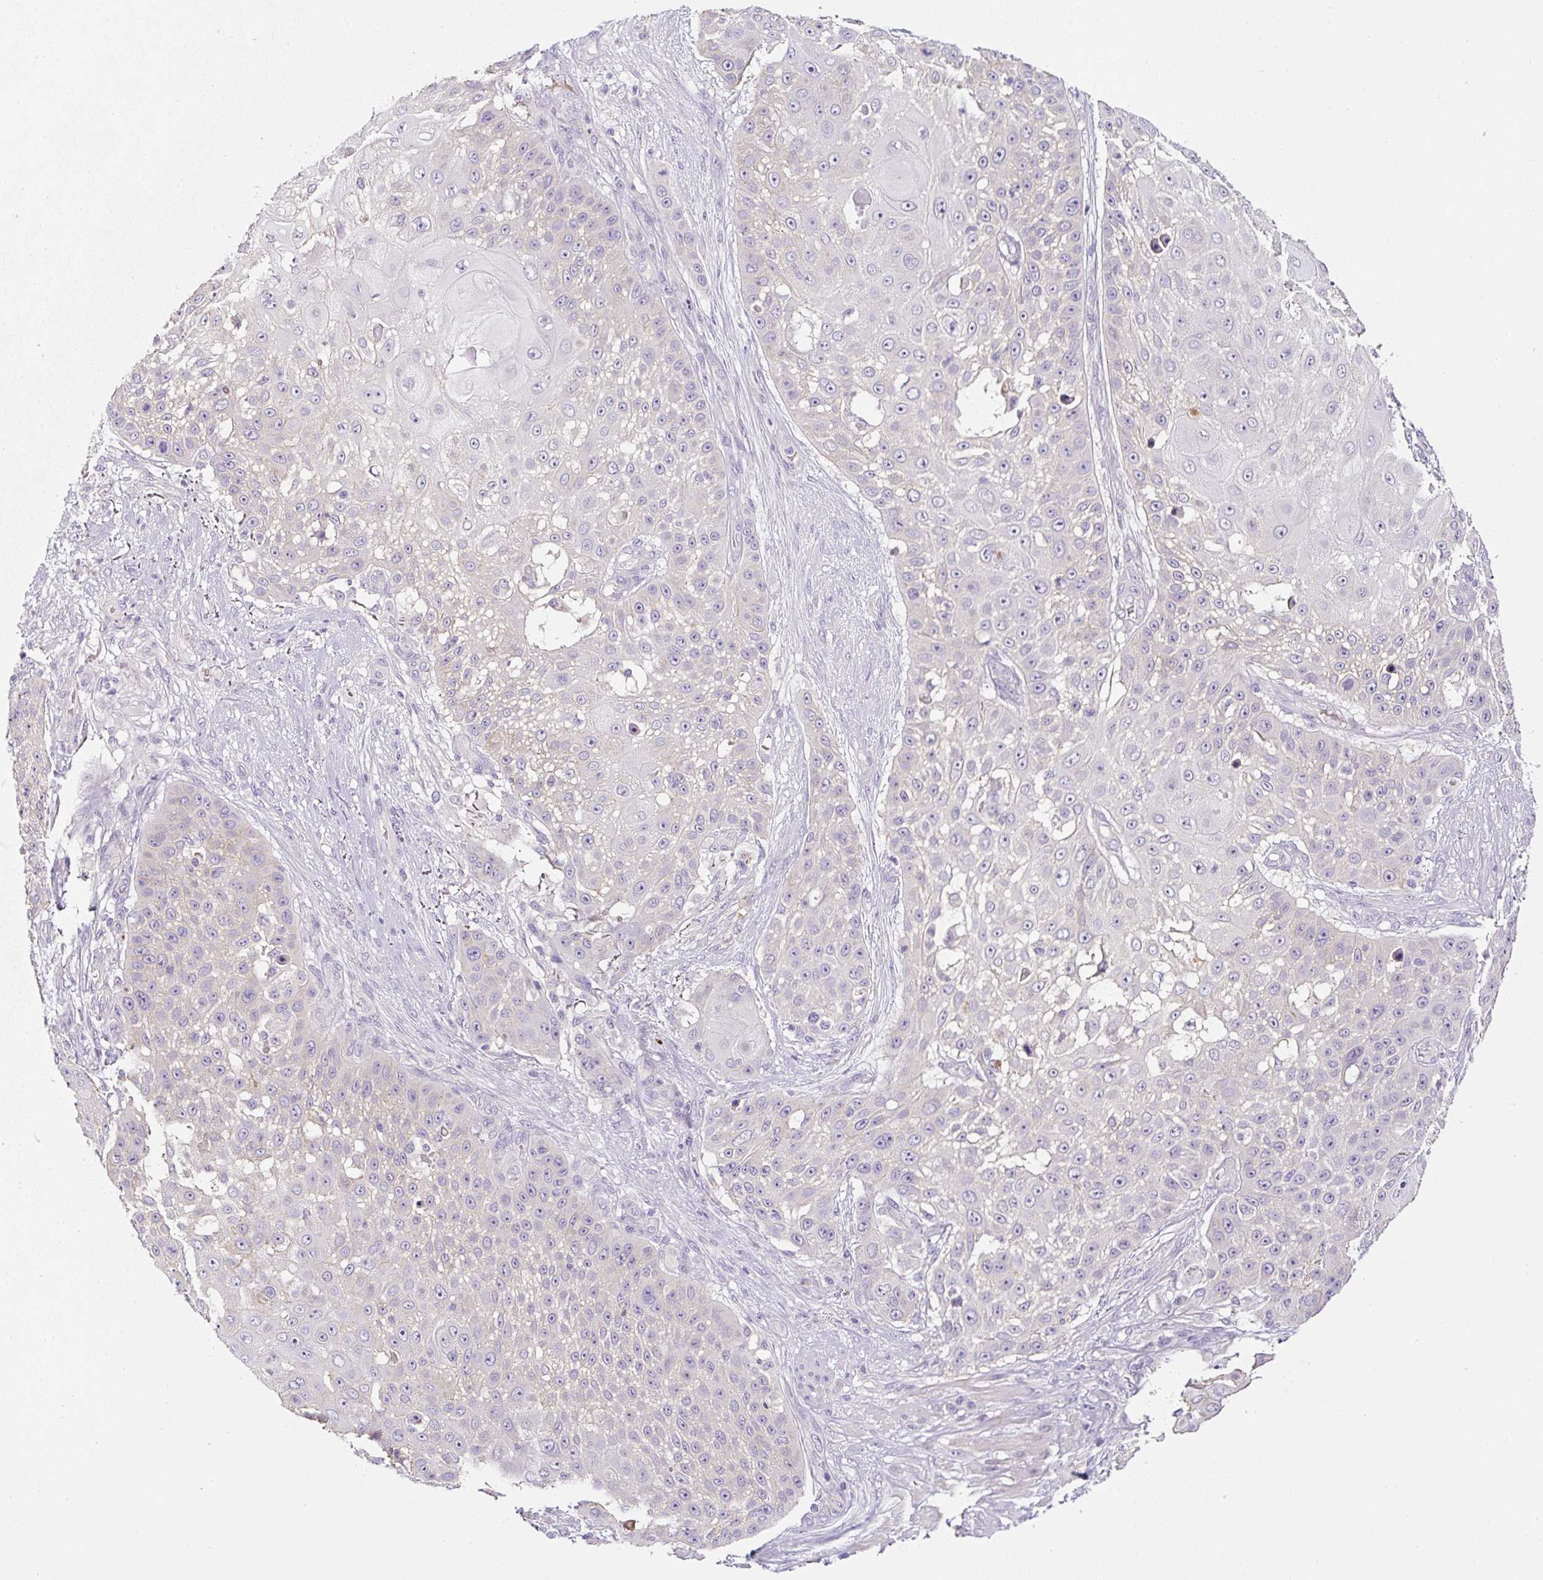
{"staining": {"intensity": "moderate", "quantity": "<25%", "location": "cytoplasmic/membranous"}, "tissue": "skin cancer", "cell_type": "Tumor cells", "image_type": "cancer", "snomed": [{"axis": "morphology", "description": "Squamous cell carcinoma, NOS"}, {"axis": "topography", "description": "Skin"}], "caption": "High-power microscopy captured an immunohistochemistry (IHC) photomicrograph of skin cancer, revealing moderate cytoplasmic/membranous staining in approximately <25% of tumor cells.", "gene": "OR14A2", "patient": {"sex": "female", "age": 86}}